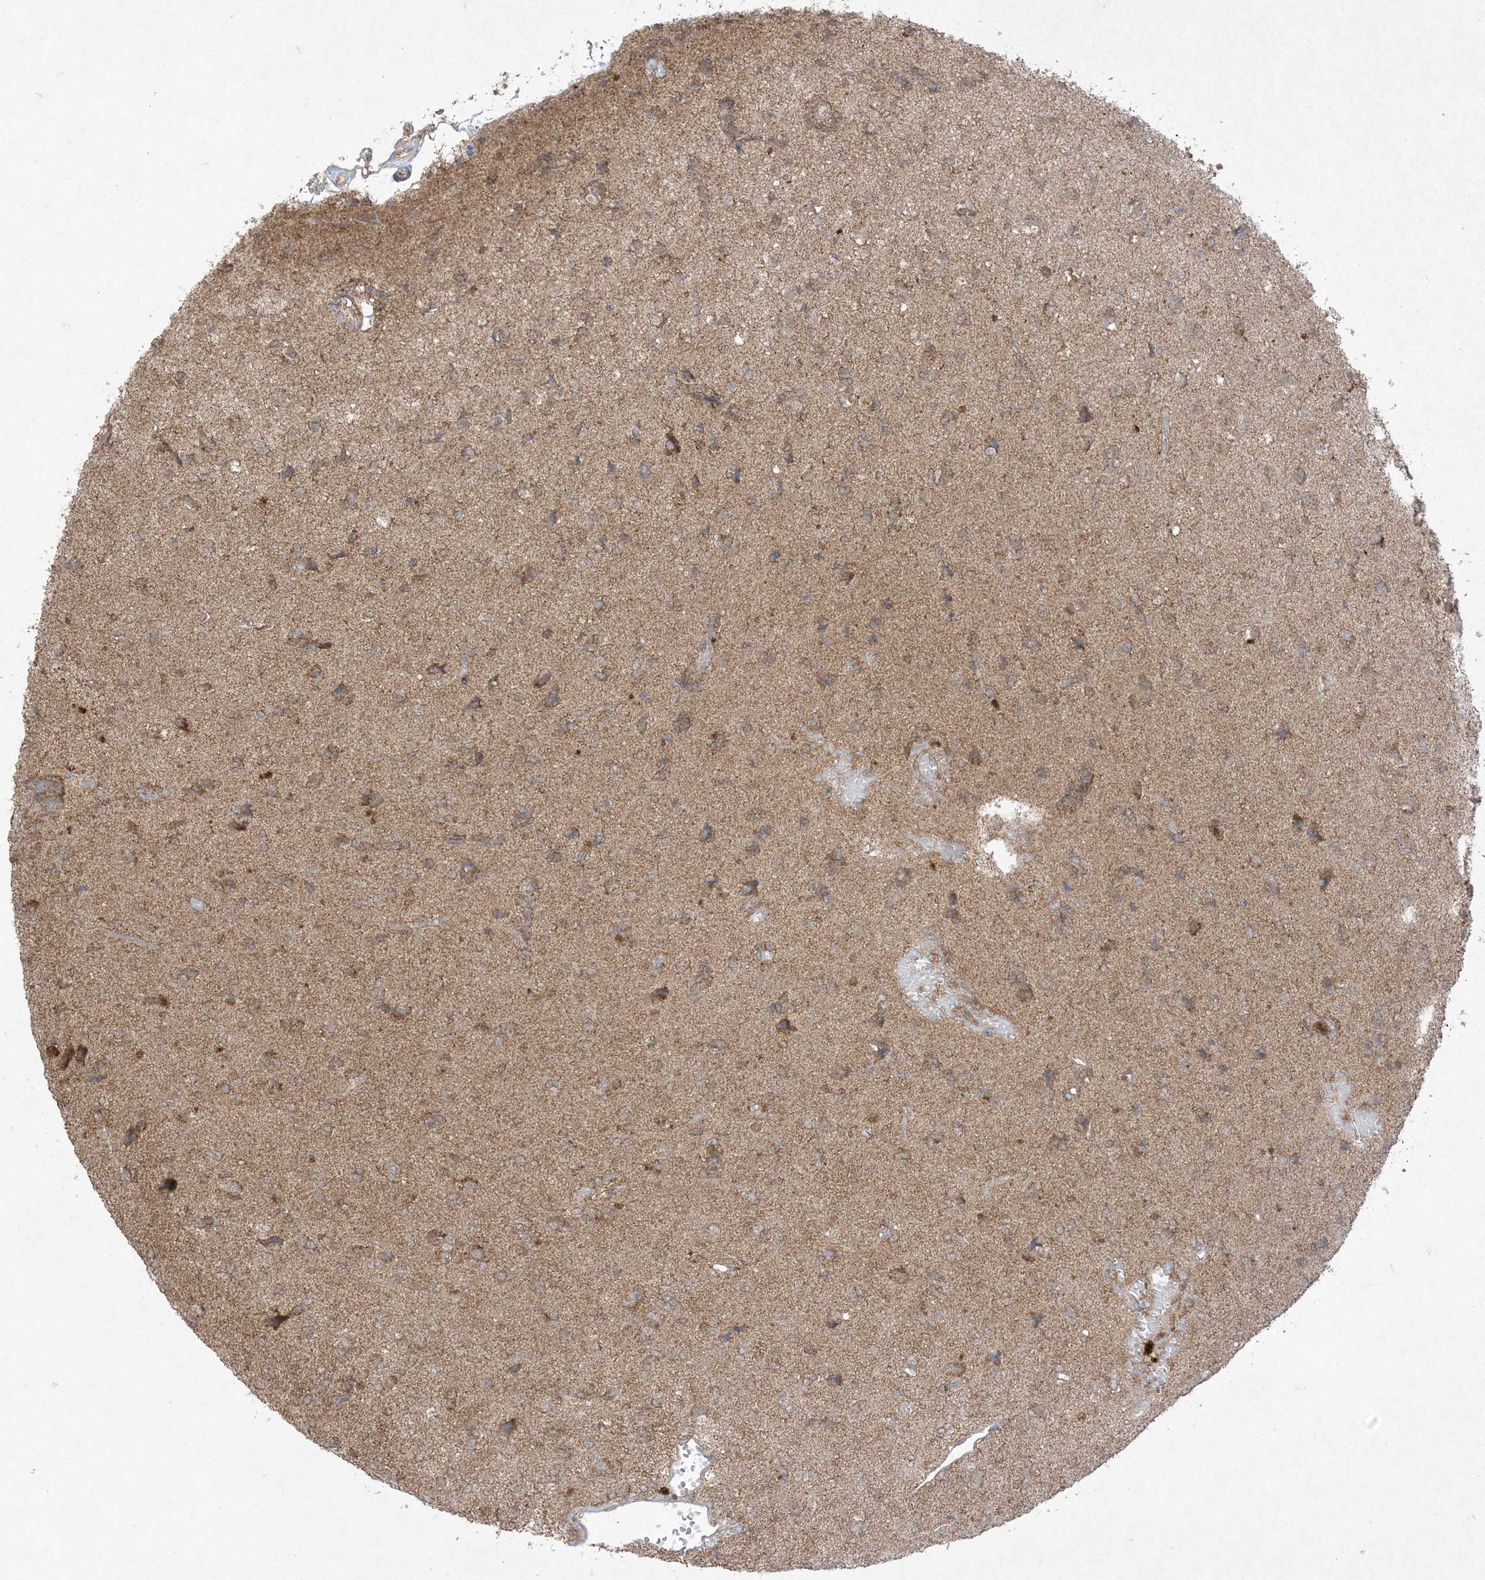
{"staining": {"intensity": "moderate", "quantity": "<25%", "location": "cytoplasmic/membranous"}, "tissue": "glioma", "cell_type": "Tumor cells", "image_type": "cancer", "snomed": [{"axis": "morphology", "description": "Glioma, malignant, High grade"}, {"axis": "topography", "description": "Brain"}], "caption": "Immunohistochemistry (IHC) of human glioma displays low levels of moderate cytoplasmic/membranous staining in about <25% of tumor cells.", "gene": "UBE2C", "patient": {"sex": "female", "age": 59}}